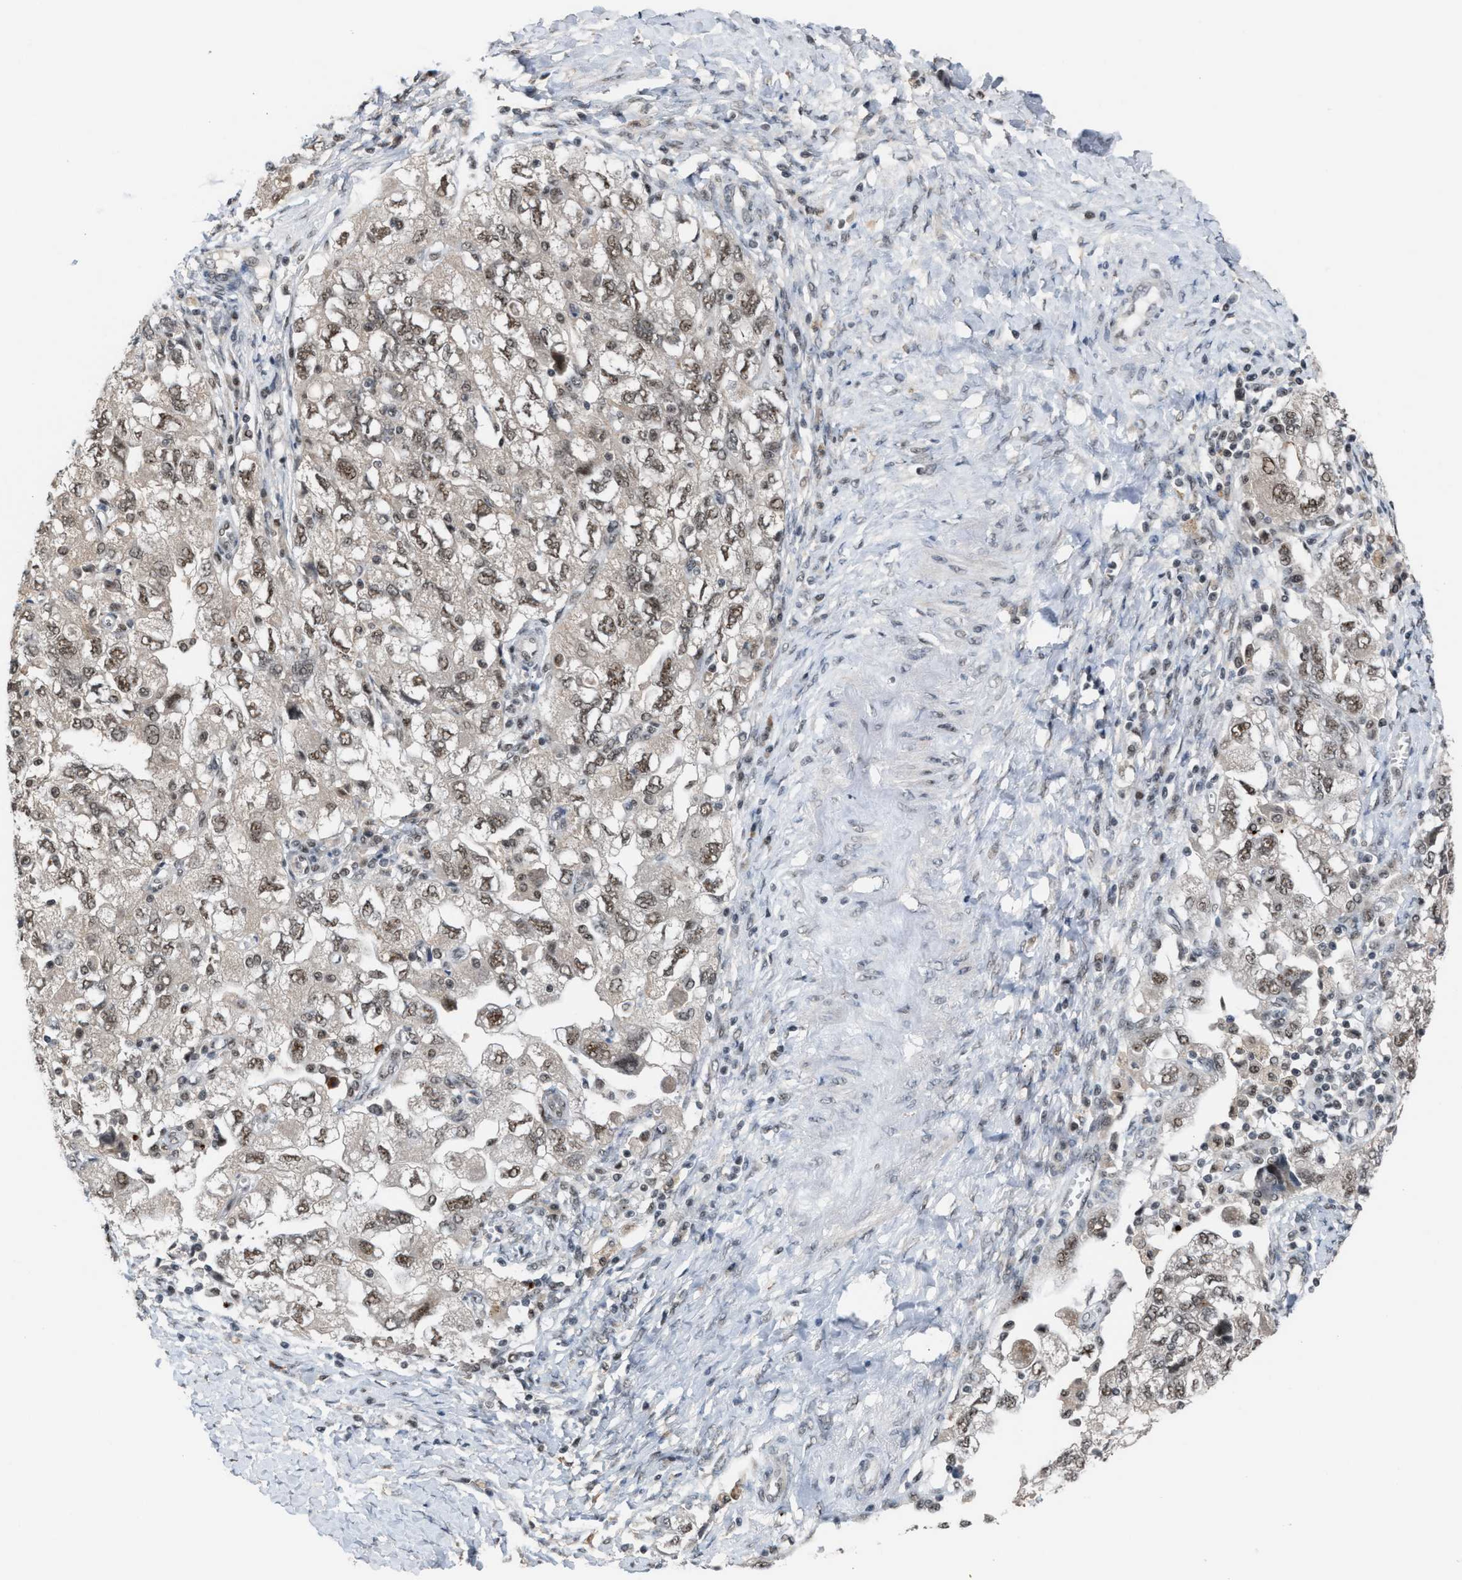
{"staining": {"intensity": "moderate", "quantity": "25%-75%", "location": "nuclear"}, "tissue": "ovarian cancer", "cell_type": "Tumor cells", "image_type": "cancer", "snomed": [{"axis": "morphology", "description": "Carcinoma, NOS"}, {"axis": "morphology", "description": "Cystadenocarcinoma, serous, NOS"}, {"axis": "topography", "description": "Ovary"}], "caption": "DAB immunohistochemical staining of carcinoma (ovarian) shows moderate nuclear protein expression in about 25%-75% of tumor cells. Using DAB (brown) and hematoxylin (blue) stains, captured at high magnification using brightfield microscopy.", "gene": "PRPF4", "patient": {"sex": "female", "age": 69}}